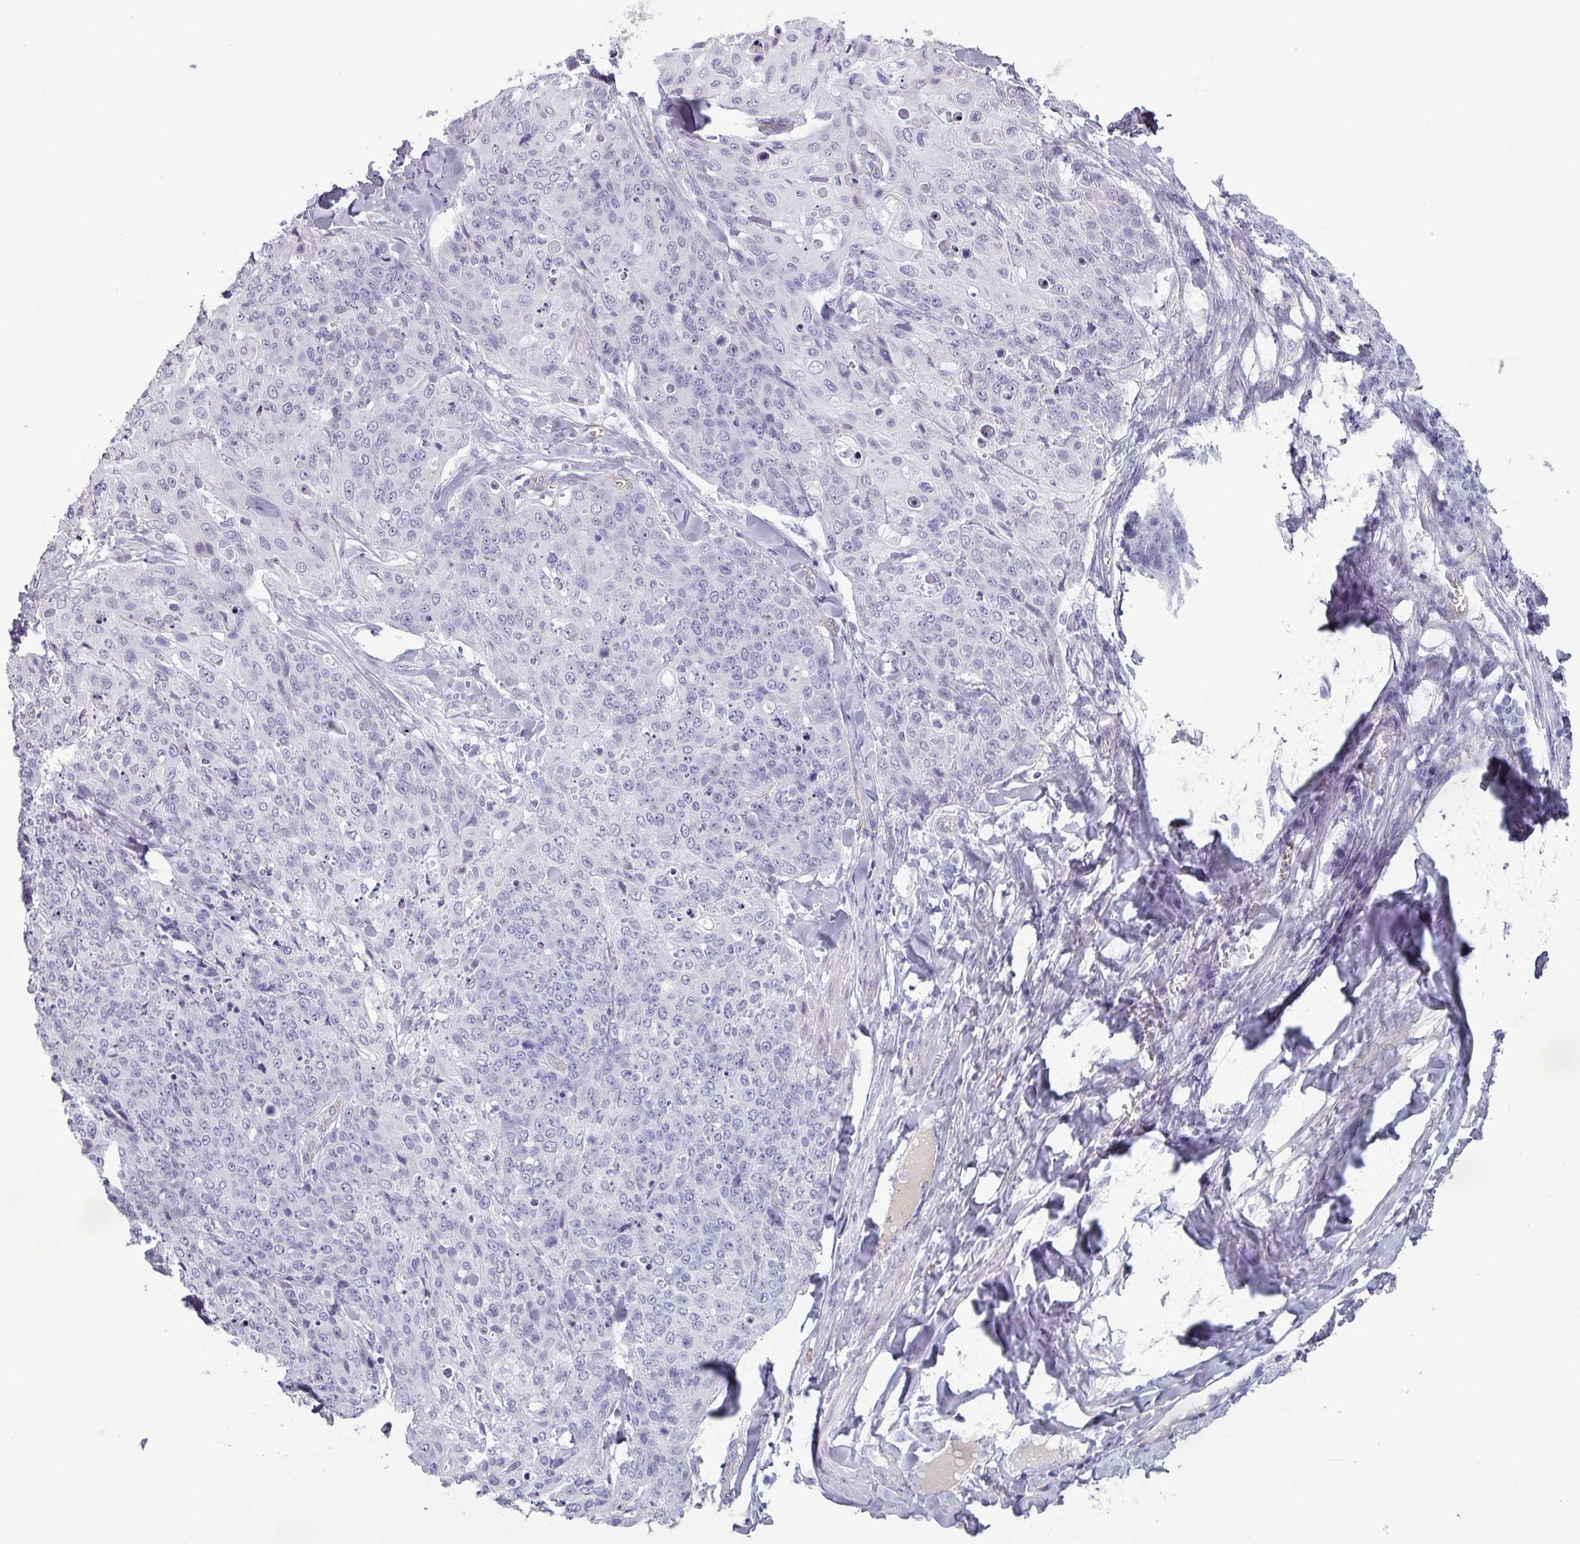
{"staining": {"intensity": "negative", "quantity": "none", "location": "none"}, "tissue": "skin cancer", "cell_type": "Tumor cells", "image_type": "cancer", "snomed": [{"axis": "morphology", "description": "Squamous cell carcinoma, NOS"}, {"axis": "topography", "description": "Skin"}, {"axis": "topography", "description": "Vulva"}], "caption": "High magnification brightfield microscopy of skin squamous cell carcinoma stained with DAB (brown) and counterstained with hematoxylin (blue): tumor cells show no significant expression.", "gene": "AREL1", "patient": {"sex": "female", "age": 85}}